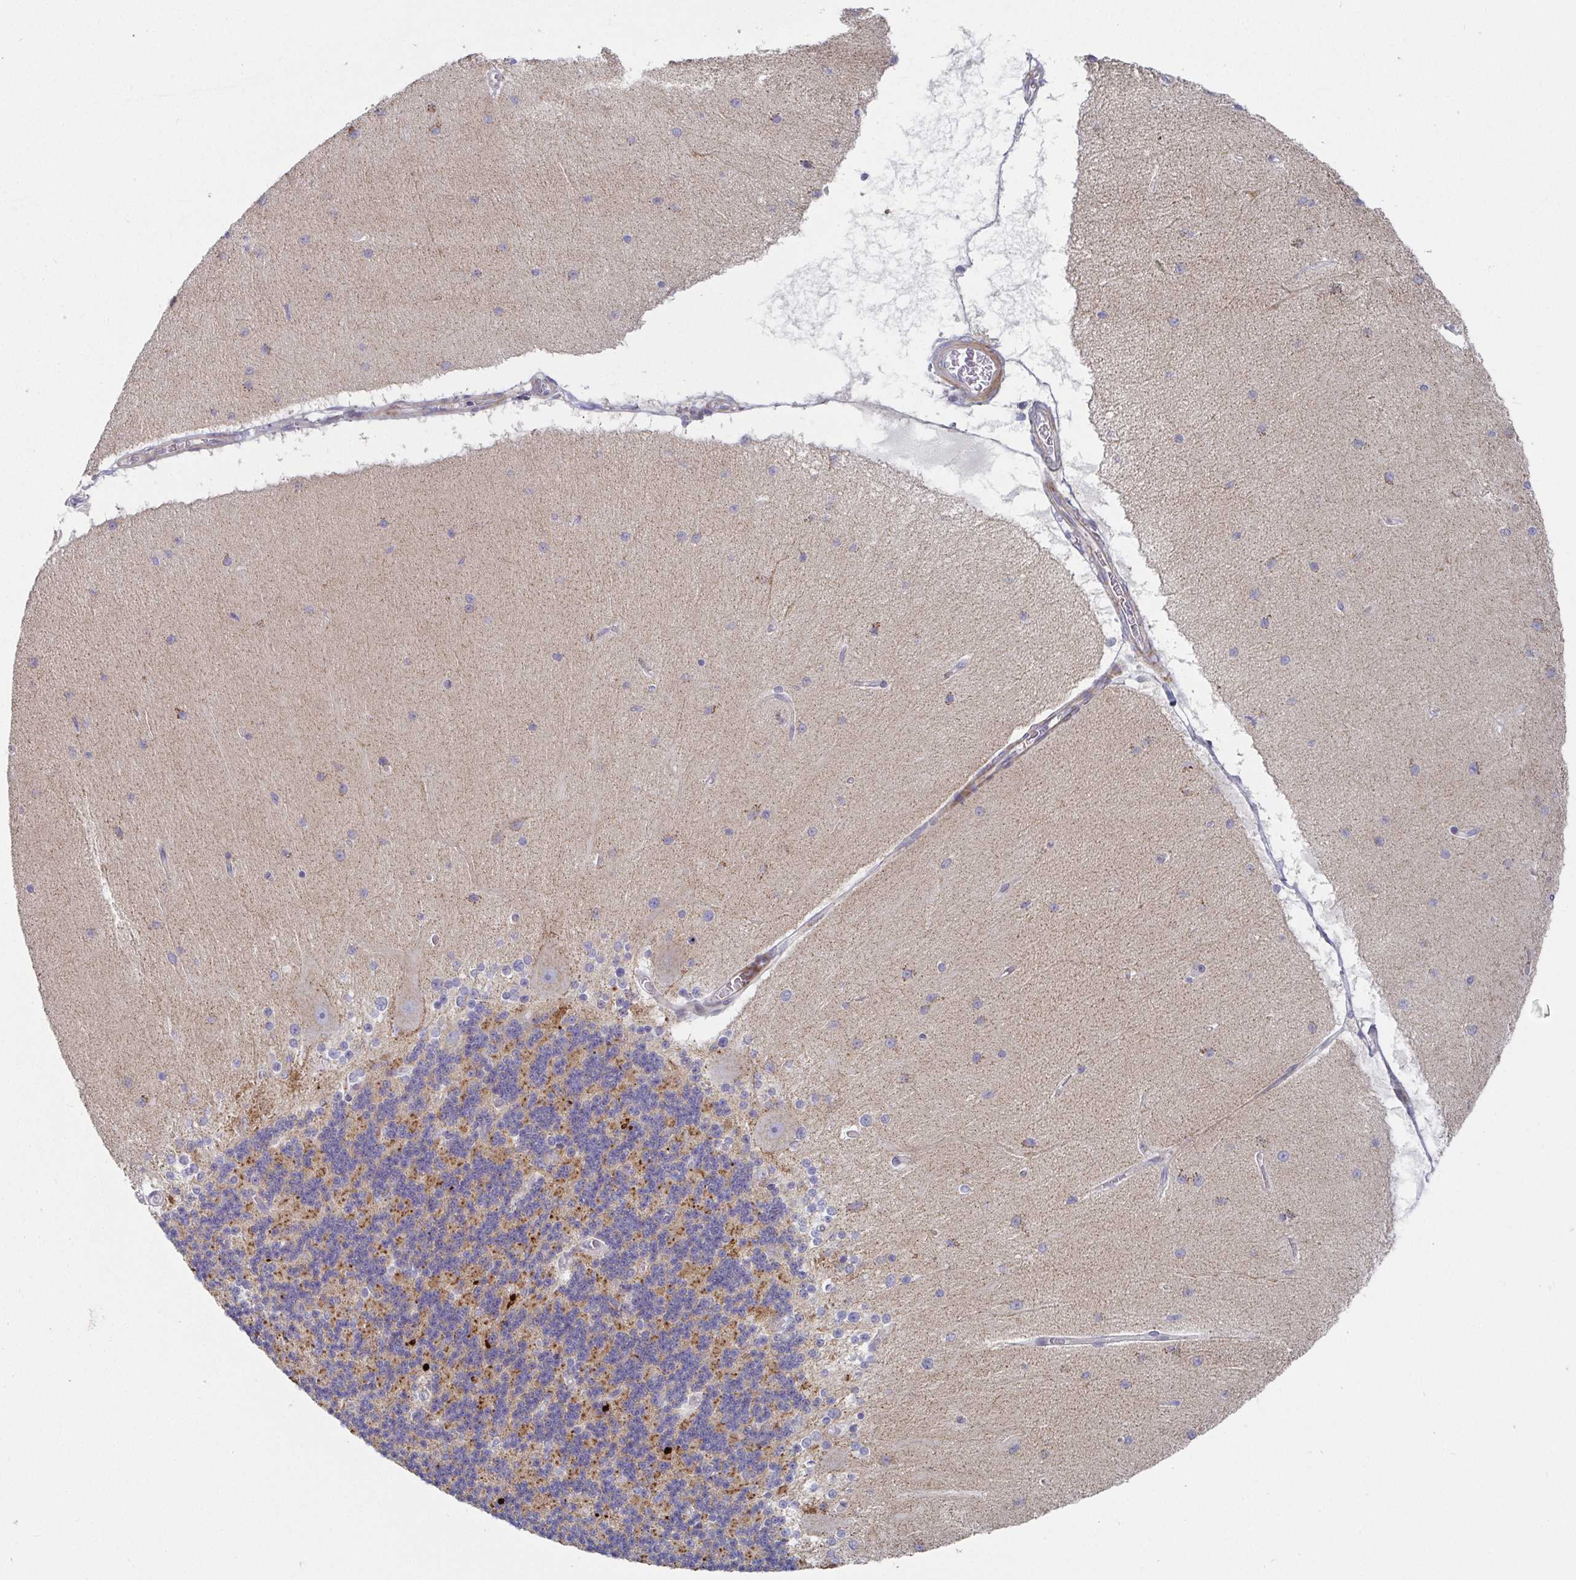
{"staining": {"intensity": "moderate", "quantity": "<25%", "location": "cytoplasmic/membranous"}, "tissue": "cerebellum", "cell_type": "Cells in granular layer", "image_type": "normal", "snomed": [{"axis": "morphology", "description": "Normal tissue, NOS"}, {"axis": "topography", "description": "Cerebellum"}], "caption": "Cells in granular layer exhibit low levels of moderate cytoplasmic/membranous staining in about <25% of cells in unremarkable human cerebellum.", "gene": "ATP5F1C", "patient": {"sex": "female", "age": 54}}